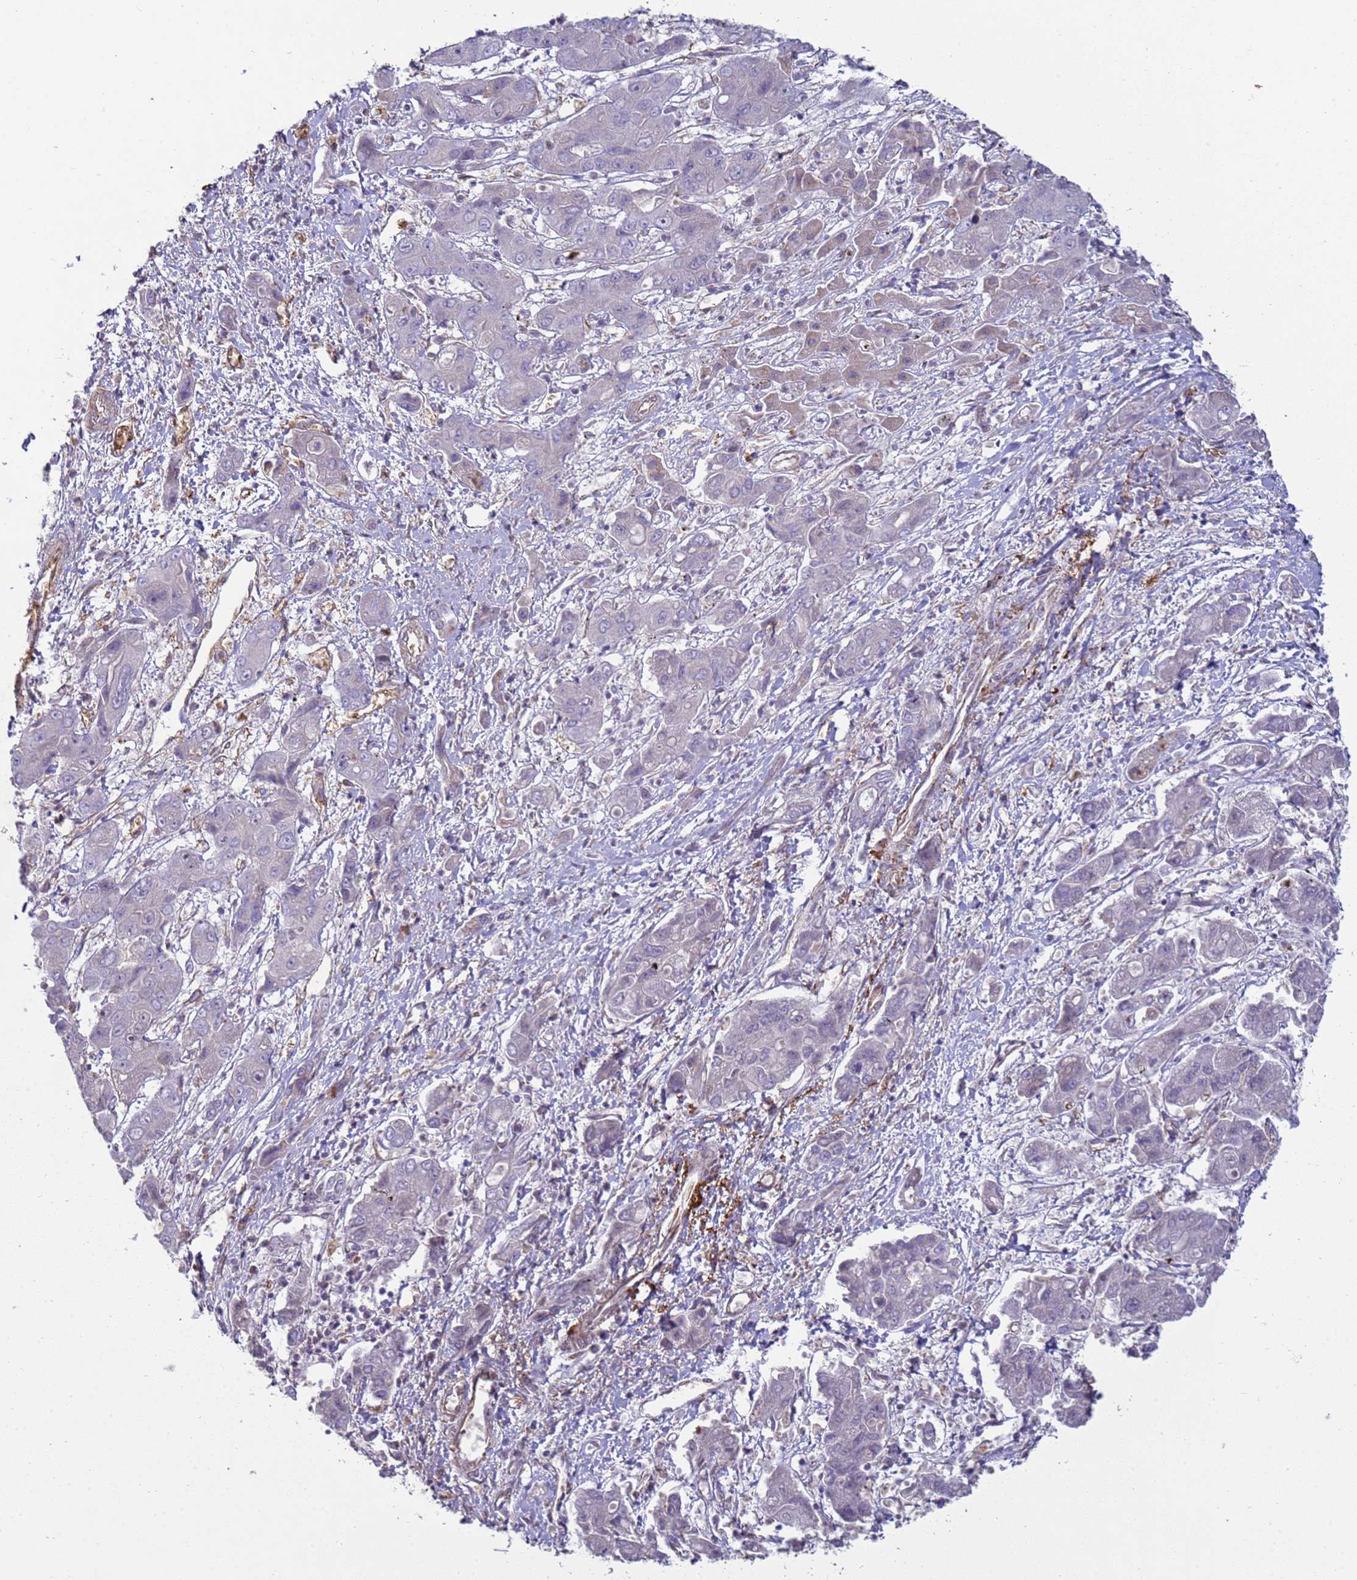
{"staining": {"intensity": "negative", "quantity": "none", "location": "none"}, "tissue": "liver cancer", "cell_type": "Tumor cells", "image_type": "cancer", "snomed": [{"axis": "morphology", "description": "Cholangiocarcinoma"}, {"axis": "topography", "description": "Liver"}], "caption": "An immunohistochemistry photomicrograph of cholangiocarcinoma (liver) is shown. There is no staining in tumor cells of cholangiocarcinoma (liver).", "gene": "SGIP1", "patient": {"sex": "male", "age": 67}}